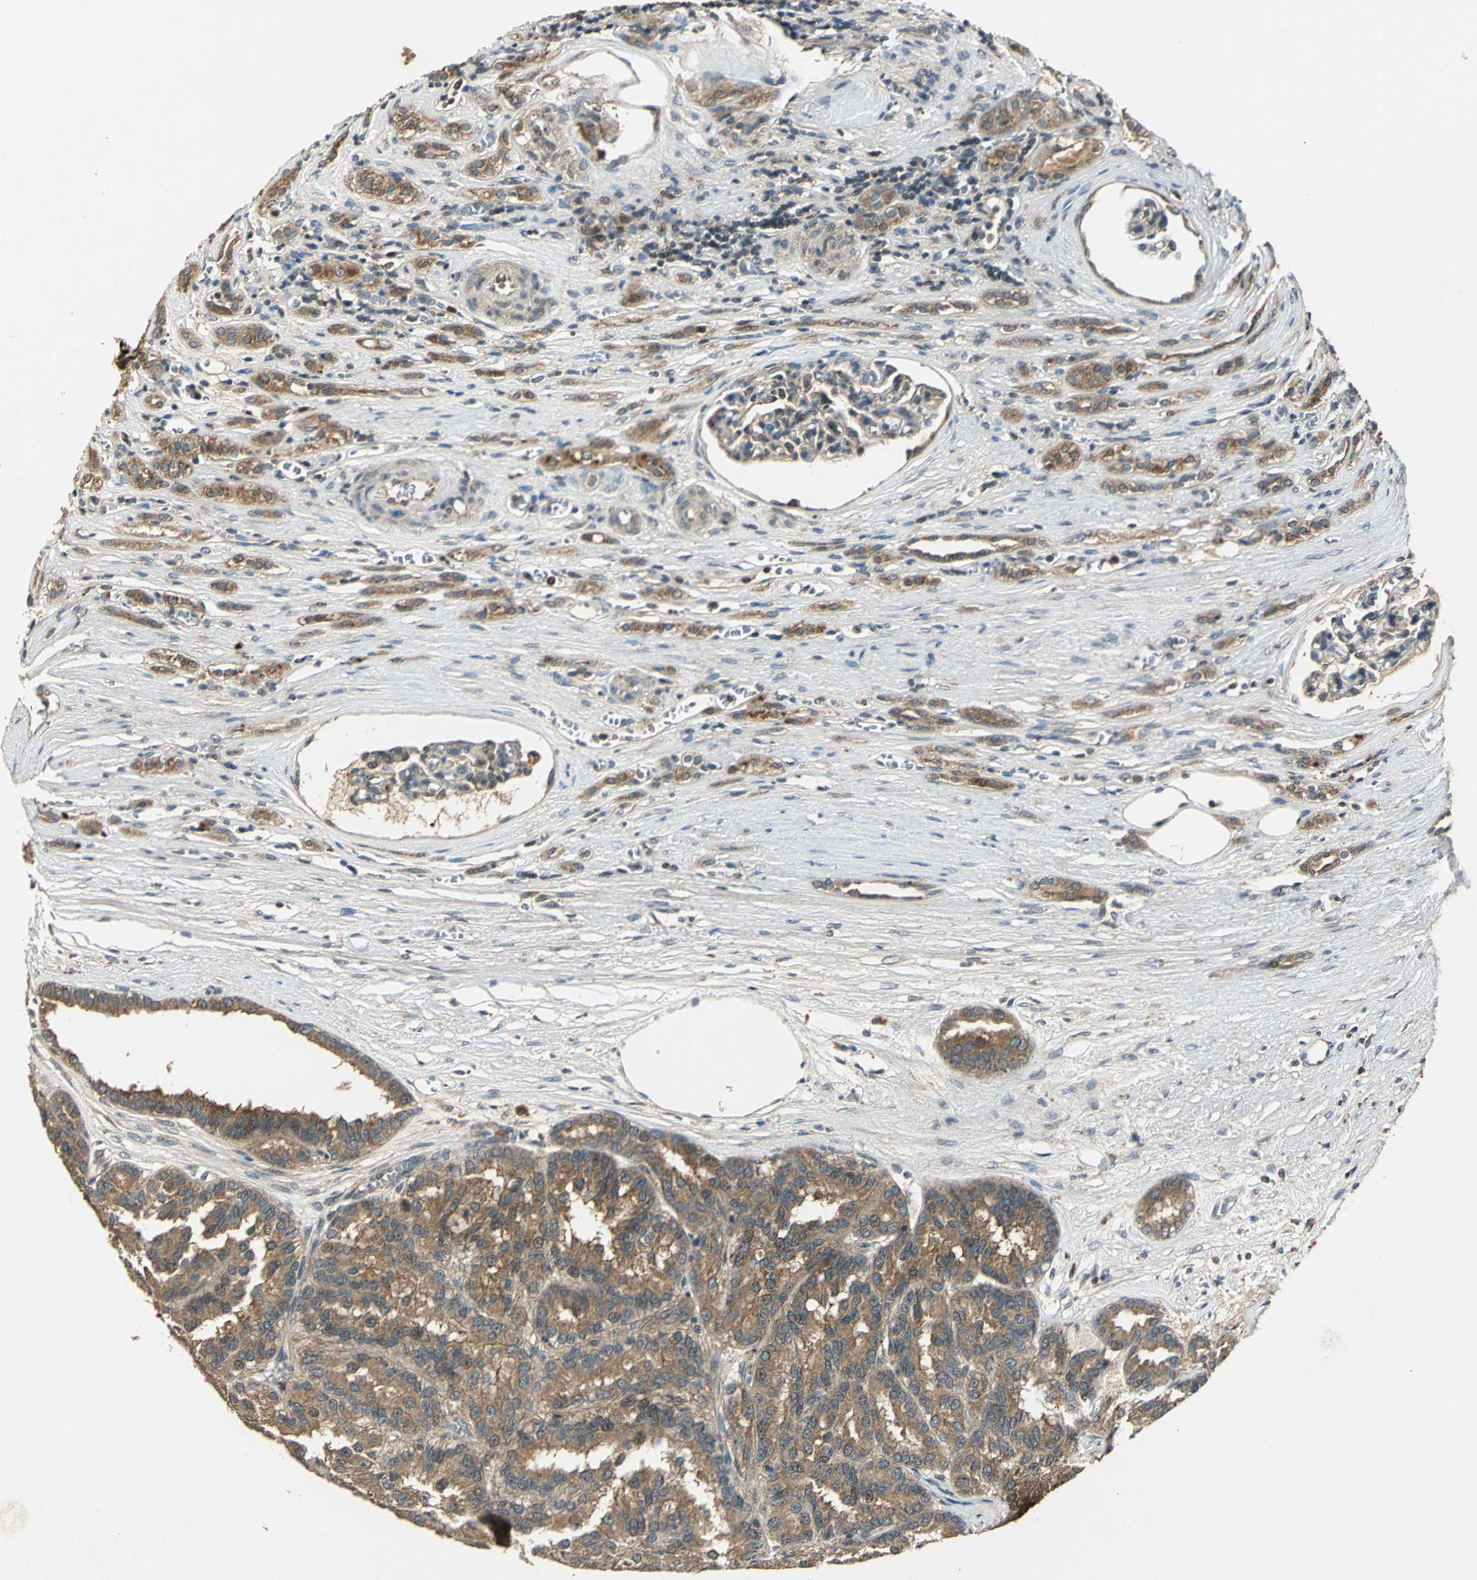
{"staining": {"intensity": "moderate", "quantity": ">75%", "location": "cytoplasmic/membranous"}, "tissue": "renal cancer", "cell_type": "Tumor cells", "image_type": "cancer", "snomed": [{"axis": "morphology", "description": "Adenocarcinoma, NOS"}, {"axis": "topography", "description": "Kidney"}], "caption": "Renal cancer (adenocarcinoma) was stained to show a protein in brown. There is medium levels of moderate cytoplasmic/membranous staining in about >75% of tumor cells.", "gene": "AHSA1", "patient": {"sex": "male", "age": 46}}